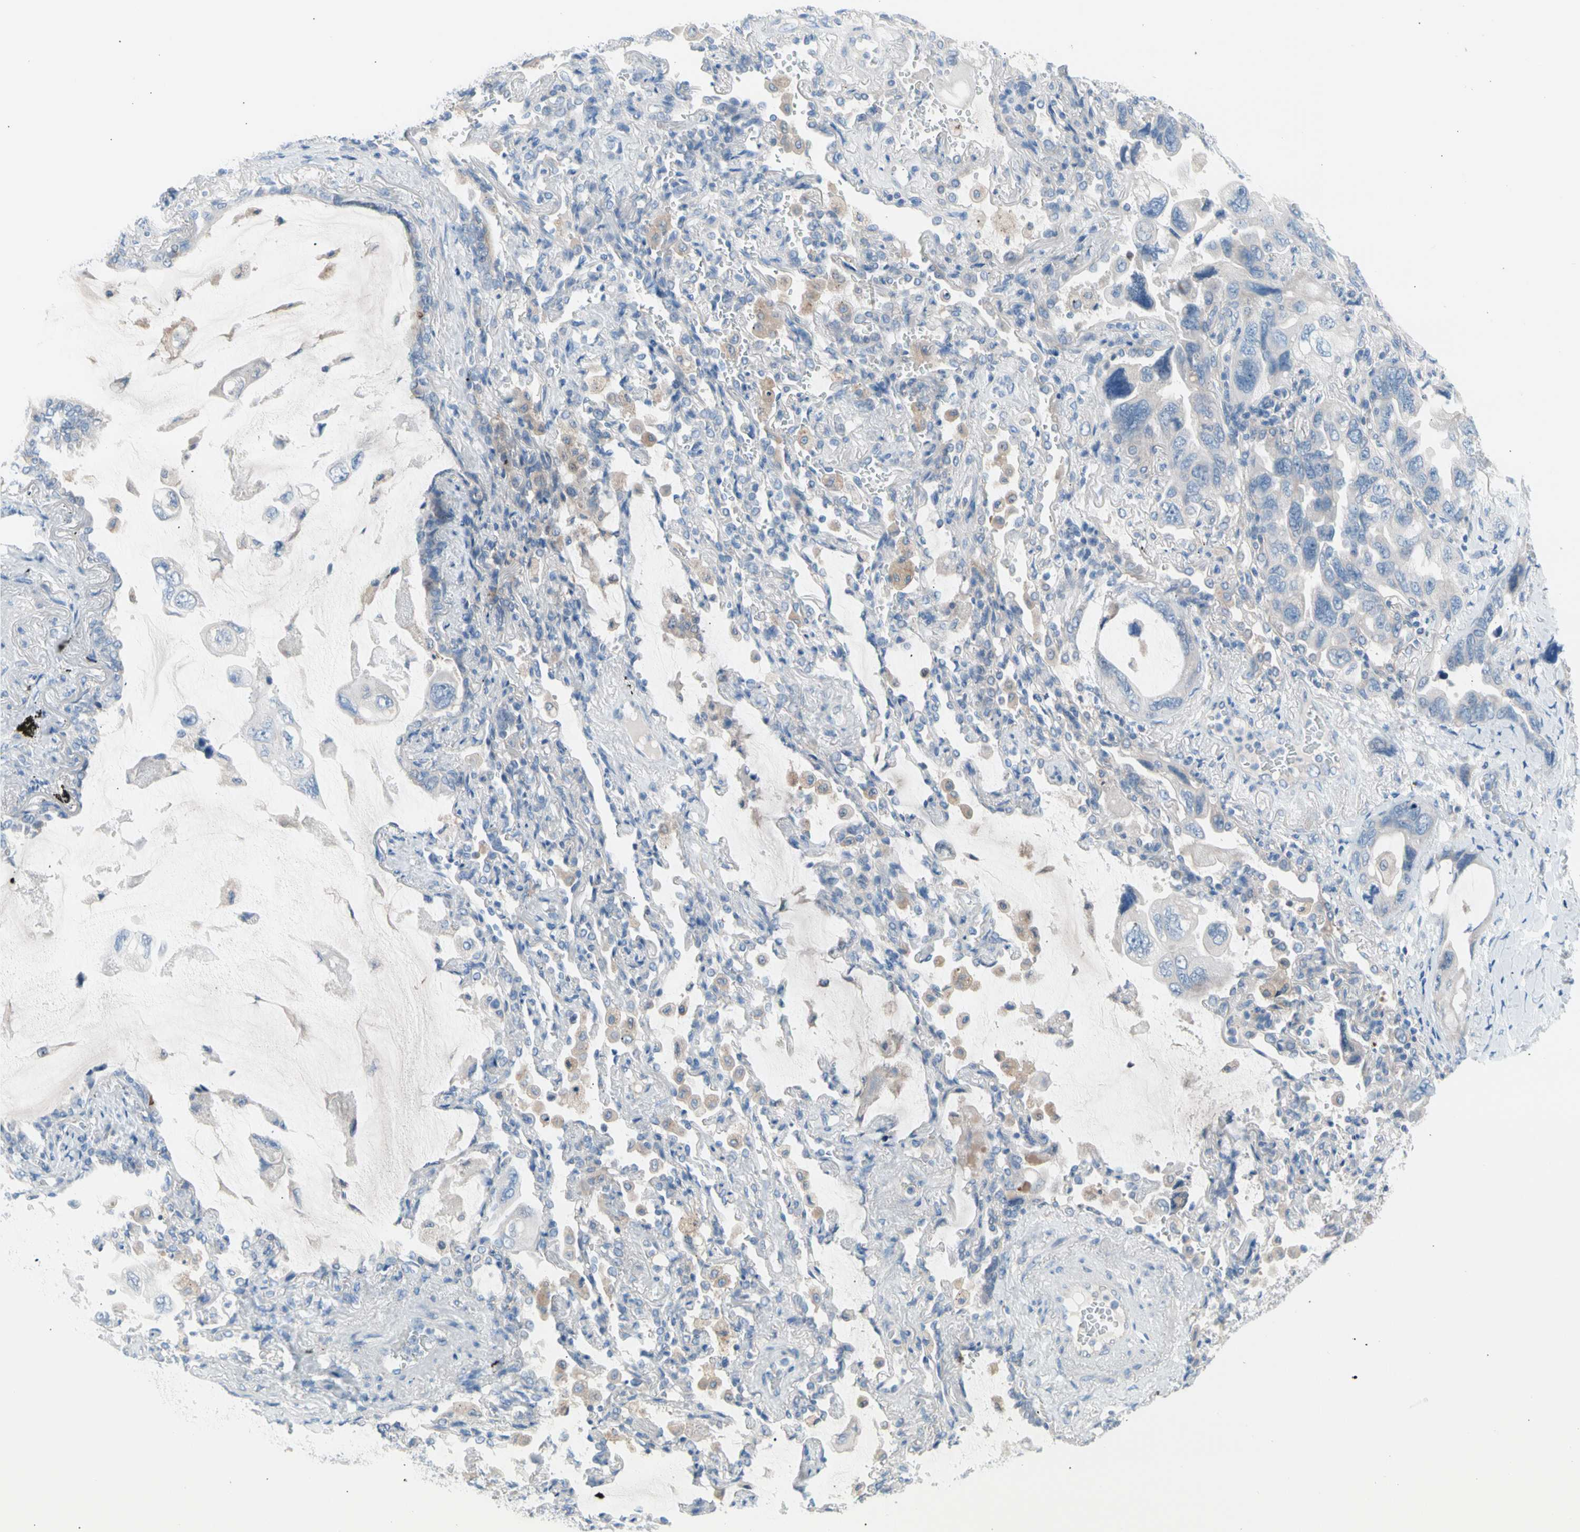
{"staining": {"intensity": "negative", "quantity": "none", "location": "none"}, "tissue": "lung cancer", "cell_type": "Tumor cells", "image_type": "cancer", "snomed": [{"axis": "morphology", "description": "Squamous cell carcinoma, NOS"}, {"axis": "topography", "description": "Lung"}], "caption": "Immunohistochemical staining of human squamous cell carcinoma (lung) displays no significant staining in tumor cells.", "gene": "CASQ1", "patient": {"sex": "female", "age": 73}}